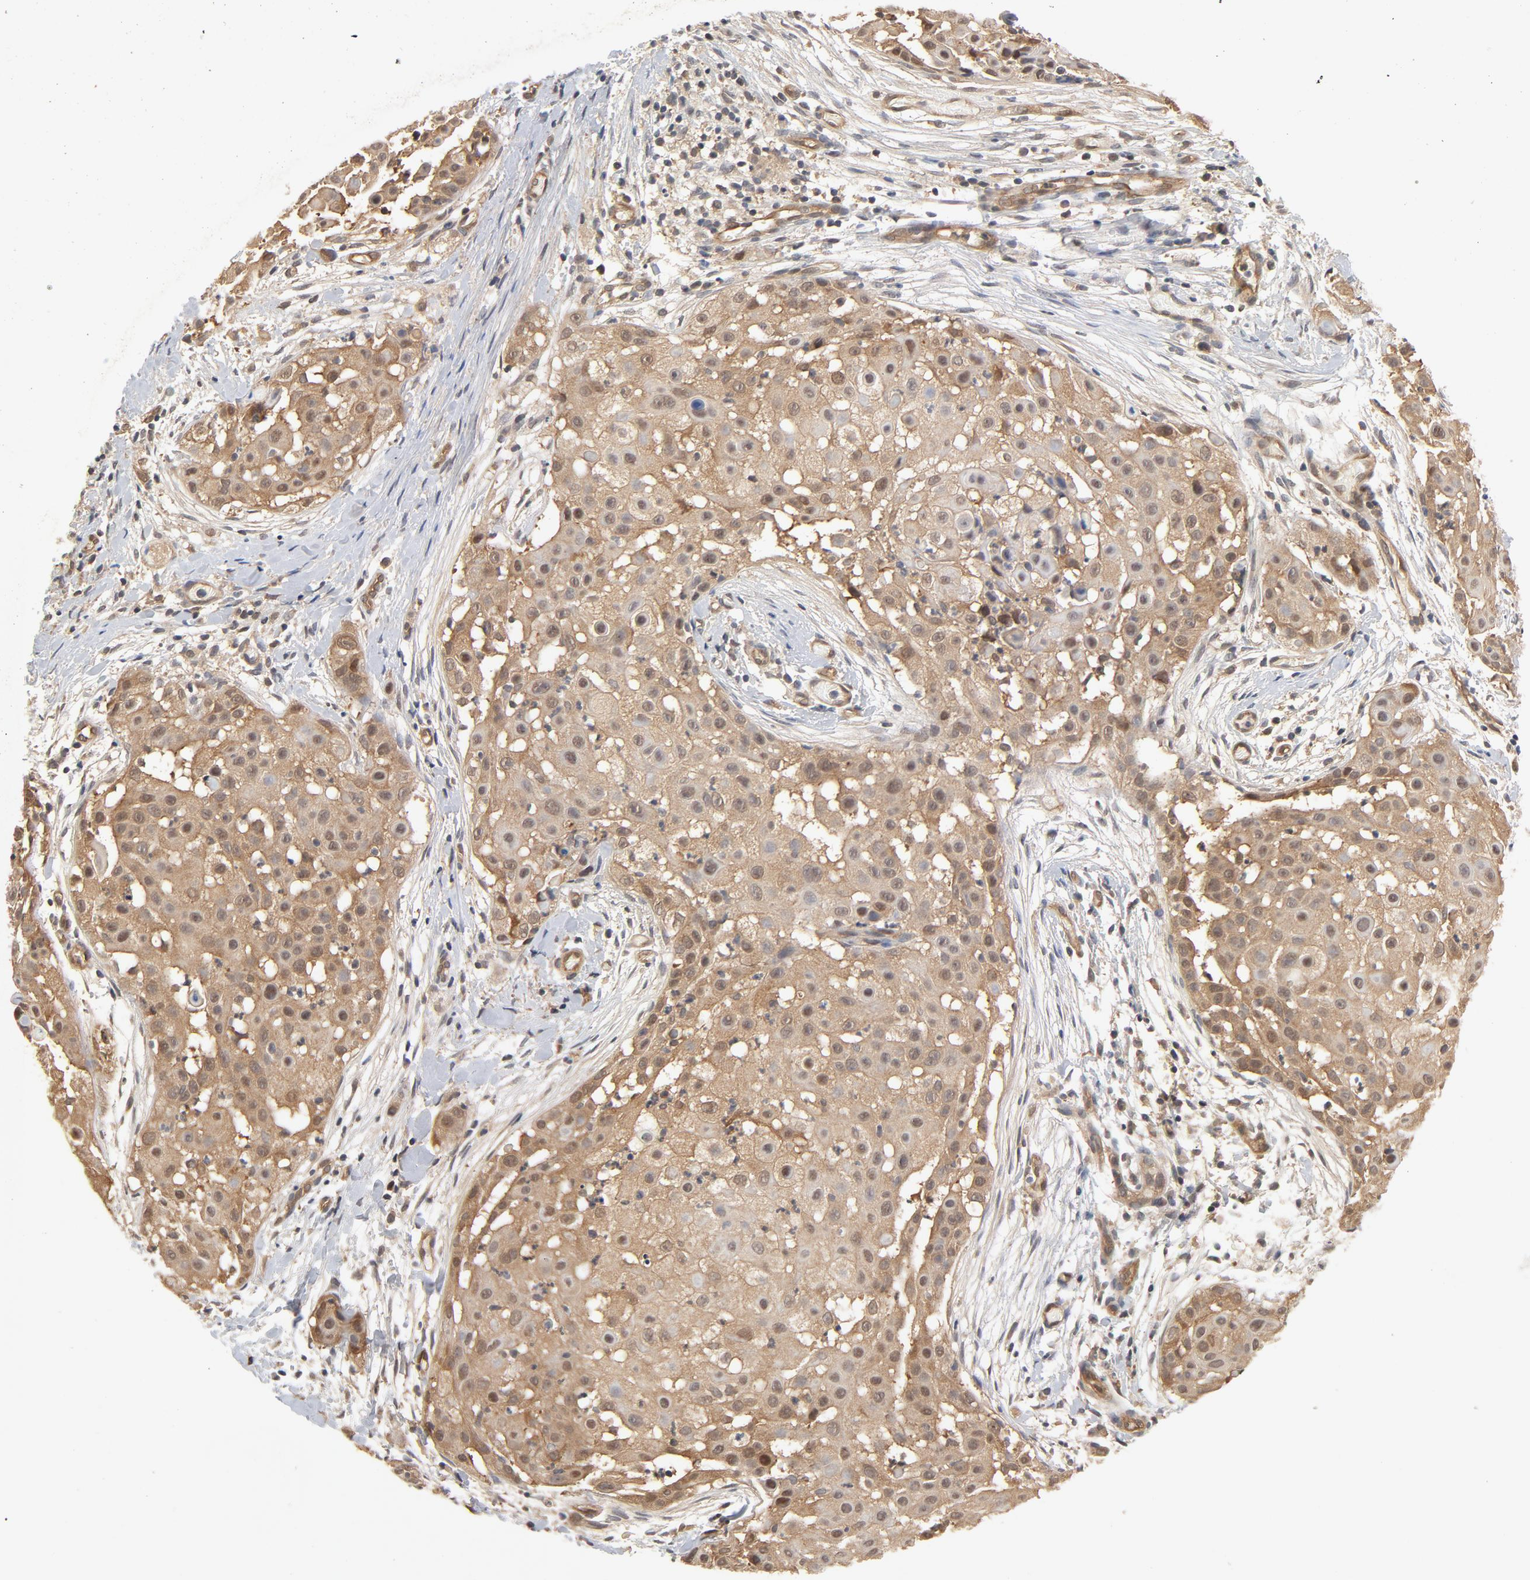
{"staining": {"intensity": "moderate", "quantity": ">75%", "location": "cytoplasmic/membranous,nuclear"}, "tissue": "skin cancer", "cell_type": "Tumor cells", "image_type": "cancer", "snomed": [{"axis": "morphology", "description": "Squamous cell carcinoma, NOS"}, {"axis": "topography", "description": "Skin"}], "caption": "A brown stain highlights moderate cytoplasmic/membranous and nuclear positivity of a protein in human skin cancer (squamous cell carcinoma) tumor cells.", "gene": "CDC37", "patient": {"sex": "female", "age": 57}}